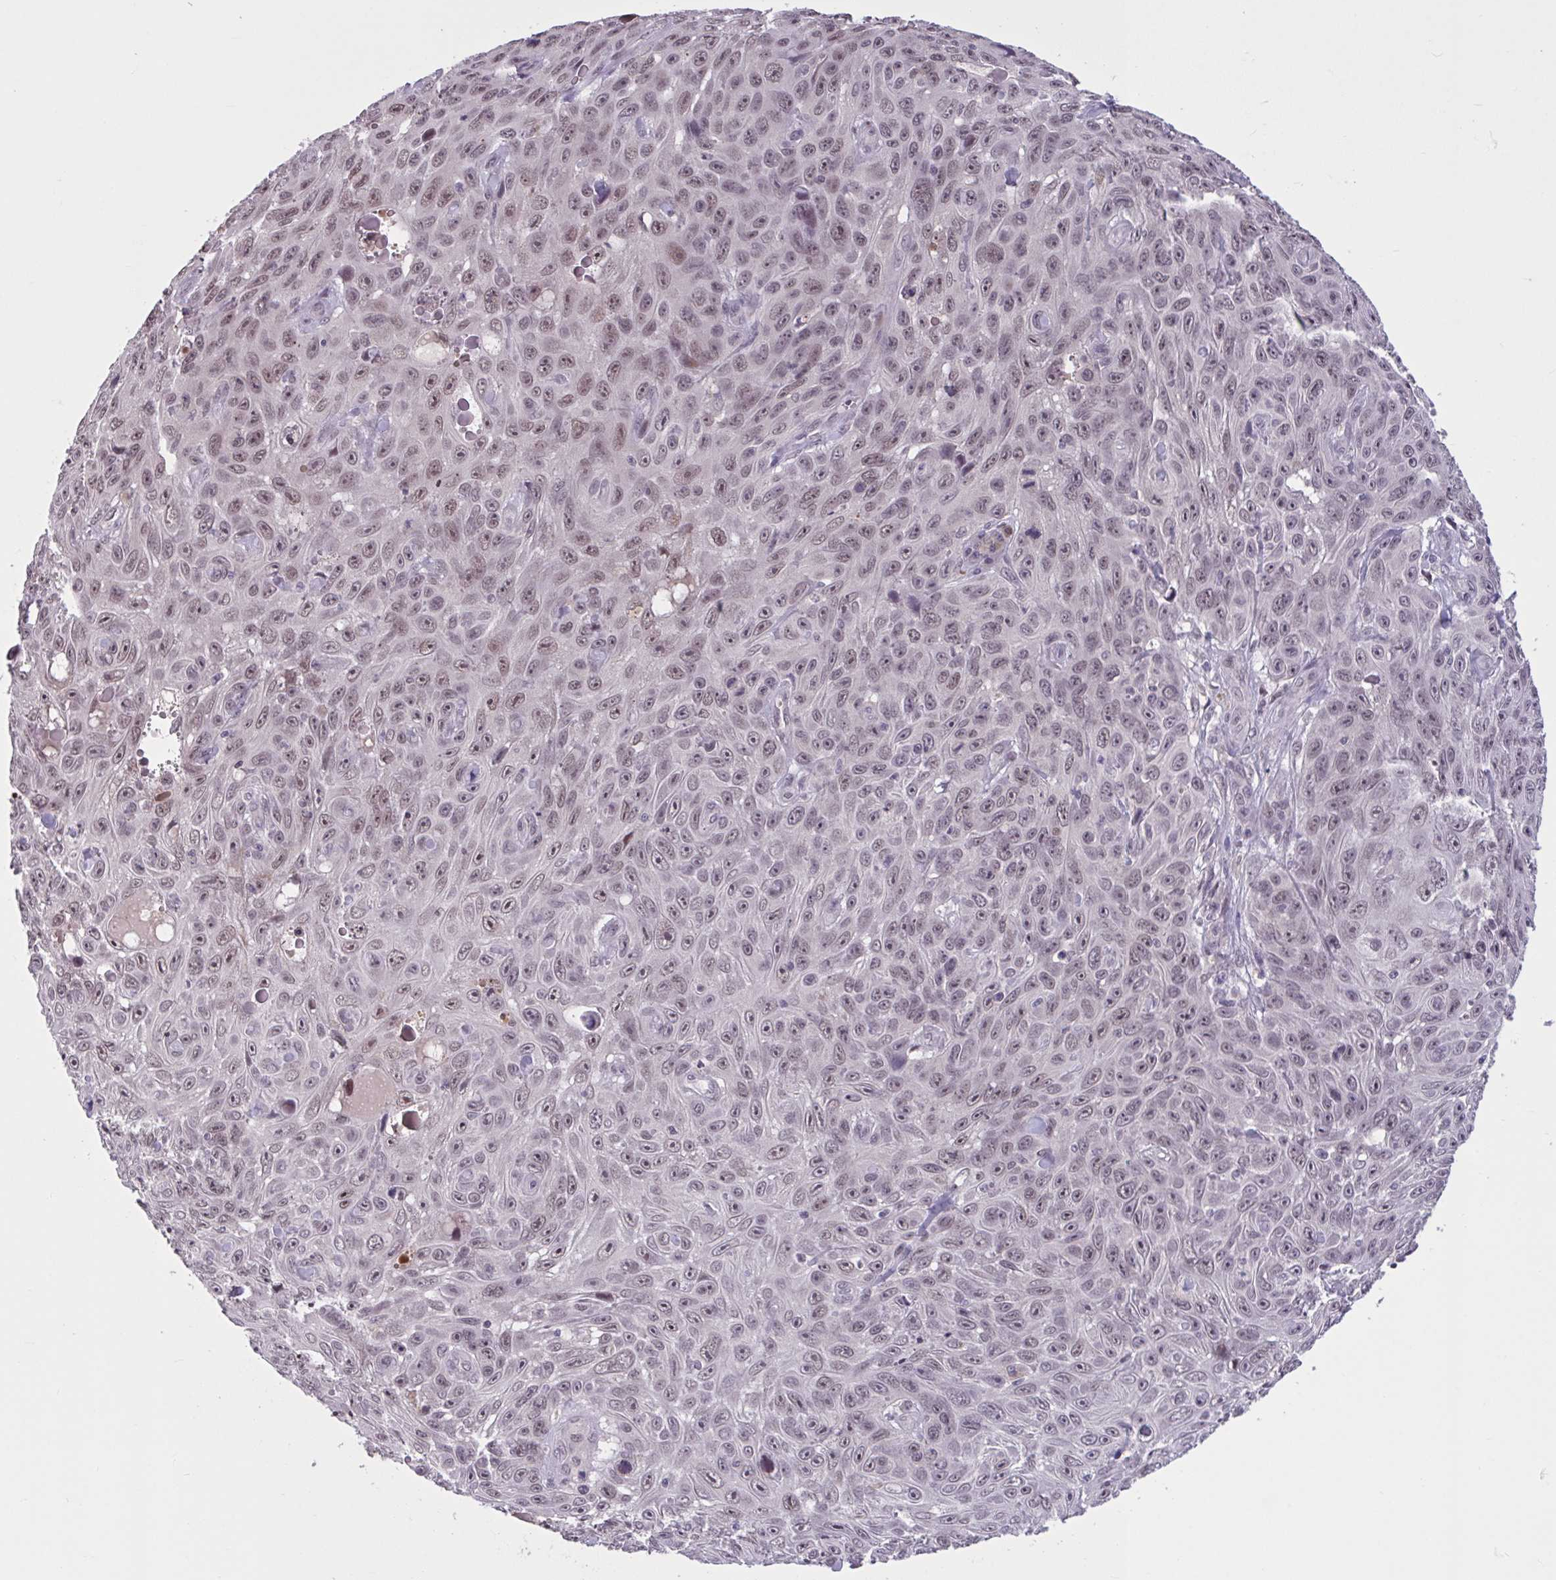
{"staining": {"intensity": "weak", "quantity": "25%-75%", "location": "nuclear"}, "tissue": "skin cancer", "cell_type": "Tumor cells", "image_type": "cancer", "snomed": [{"axis": "morphology", "description": "Squamous cell carcinoma, NOS"}, {"axis": "topography", "description": "Skin"}], "caption": "Immunohistochemistry (IHC) photomicrograph of skin cancer (squamous cell carcinoma) stained for a protein (brown), which displays low levels of weak nuclear staining in about 25%-75% of tumor cells.", "gene": "ZNF414", "patient": {"sex": "male", "age": 82}}